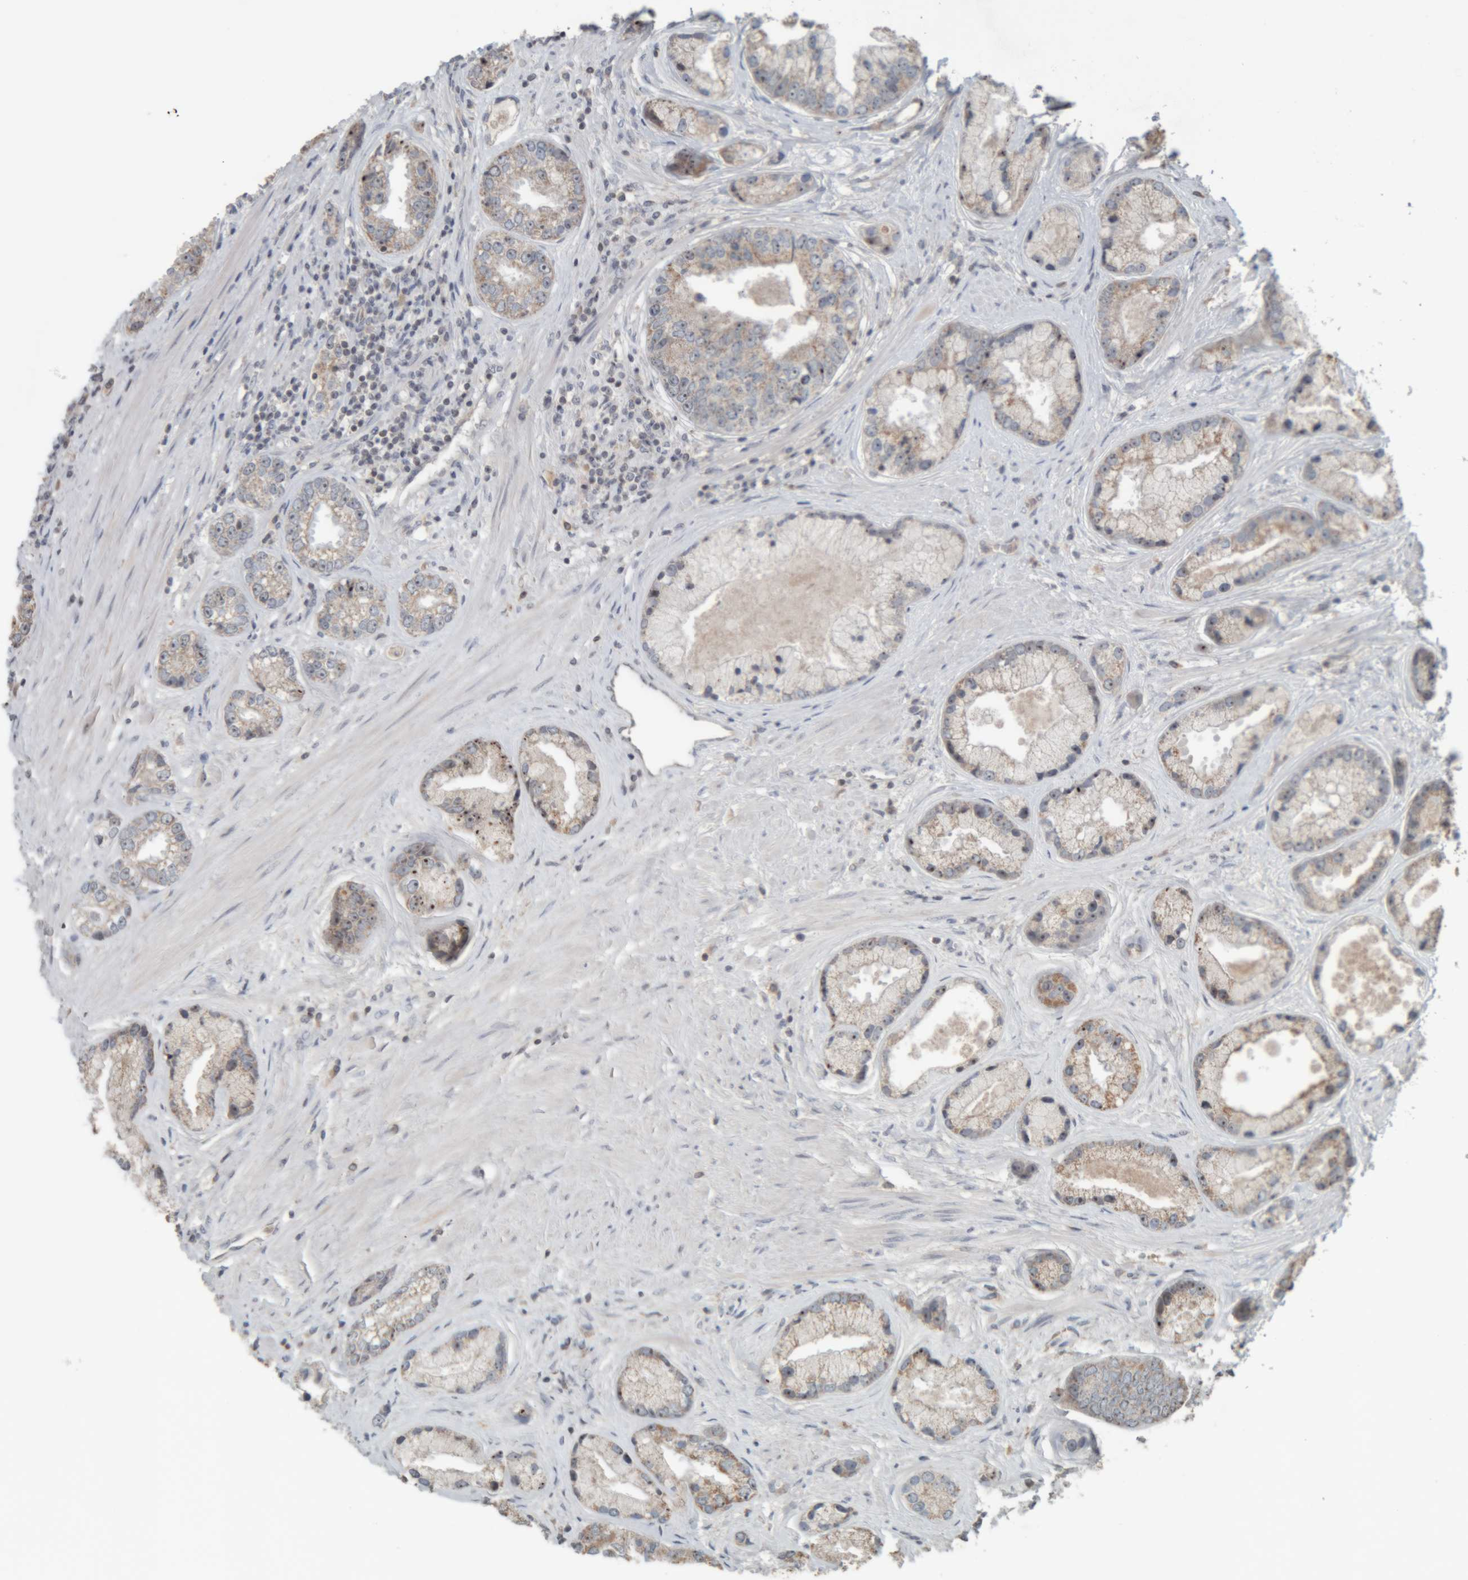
{"staining": {"intensity": "weak", "quantity": ">75%", "location": "cytoplasmic/membranous,nuclear"}, "tissue": "prostate cancer", "cell_type": "Tumor cells", "image_type": "cancer", "snomed": [{"axis": "morphology", "description": "Adenocarcinoma, High grade"}, {"axis": "topography", "description": "Prostate"}], "caption": "High-magnification brightfield microscopy of prostate cancer (high-grade adenocarcinoma) stained with DAB (3,3'-diaminobenzidine) (brown) and counterstained with hematoxylin (blue). tumor cells exhibit weak cytoplasmic/membranous and nuclear expression is present in about>75% of cells.", "gene": "RPF1", "patient": {"sex": "male", "age": 61}}